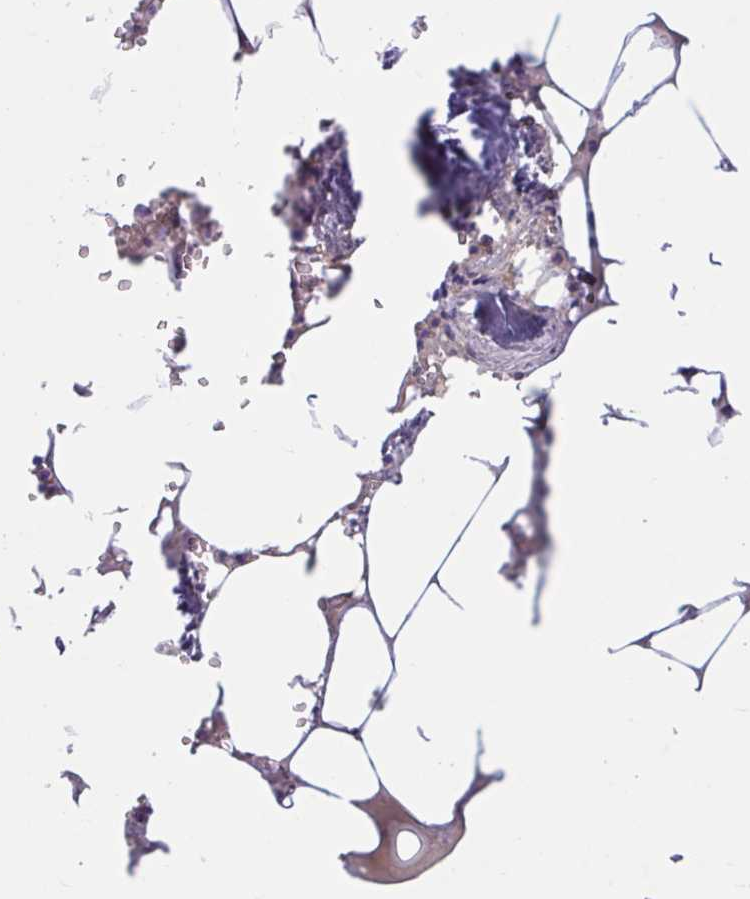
{"staining": {"intensity": "moderate", "quantity": "<25%", "location": "cytoplasmic/membranous"}, "tissue": "bone marrow", "cell_type": "Hematopoietic cells", "image_type": "normal", "snomed": [{"axis": "morphology", "description": "Normal tissue, NOS"}, {"axis": "topography", "description": "Bone marrow"}], "caption": "Bone marrow stained with a brown dye reveals moderate cytoplasmic/membranous positive positivity in approximately <25% of hematopoietic cells.", "gene": "TTC7B", "patient": {"sex": "male", "age": 54}}